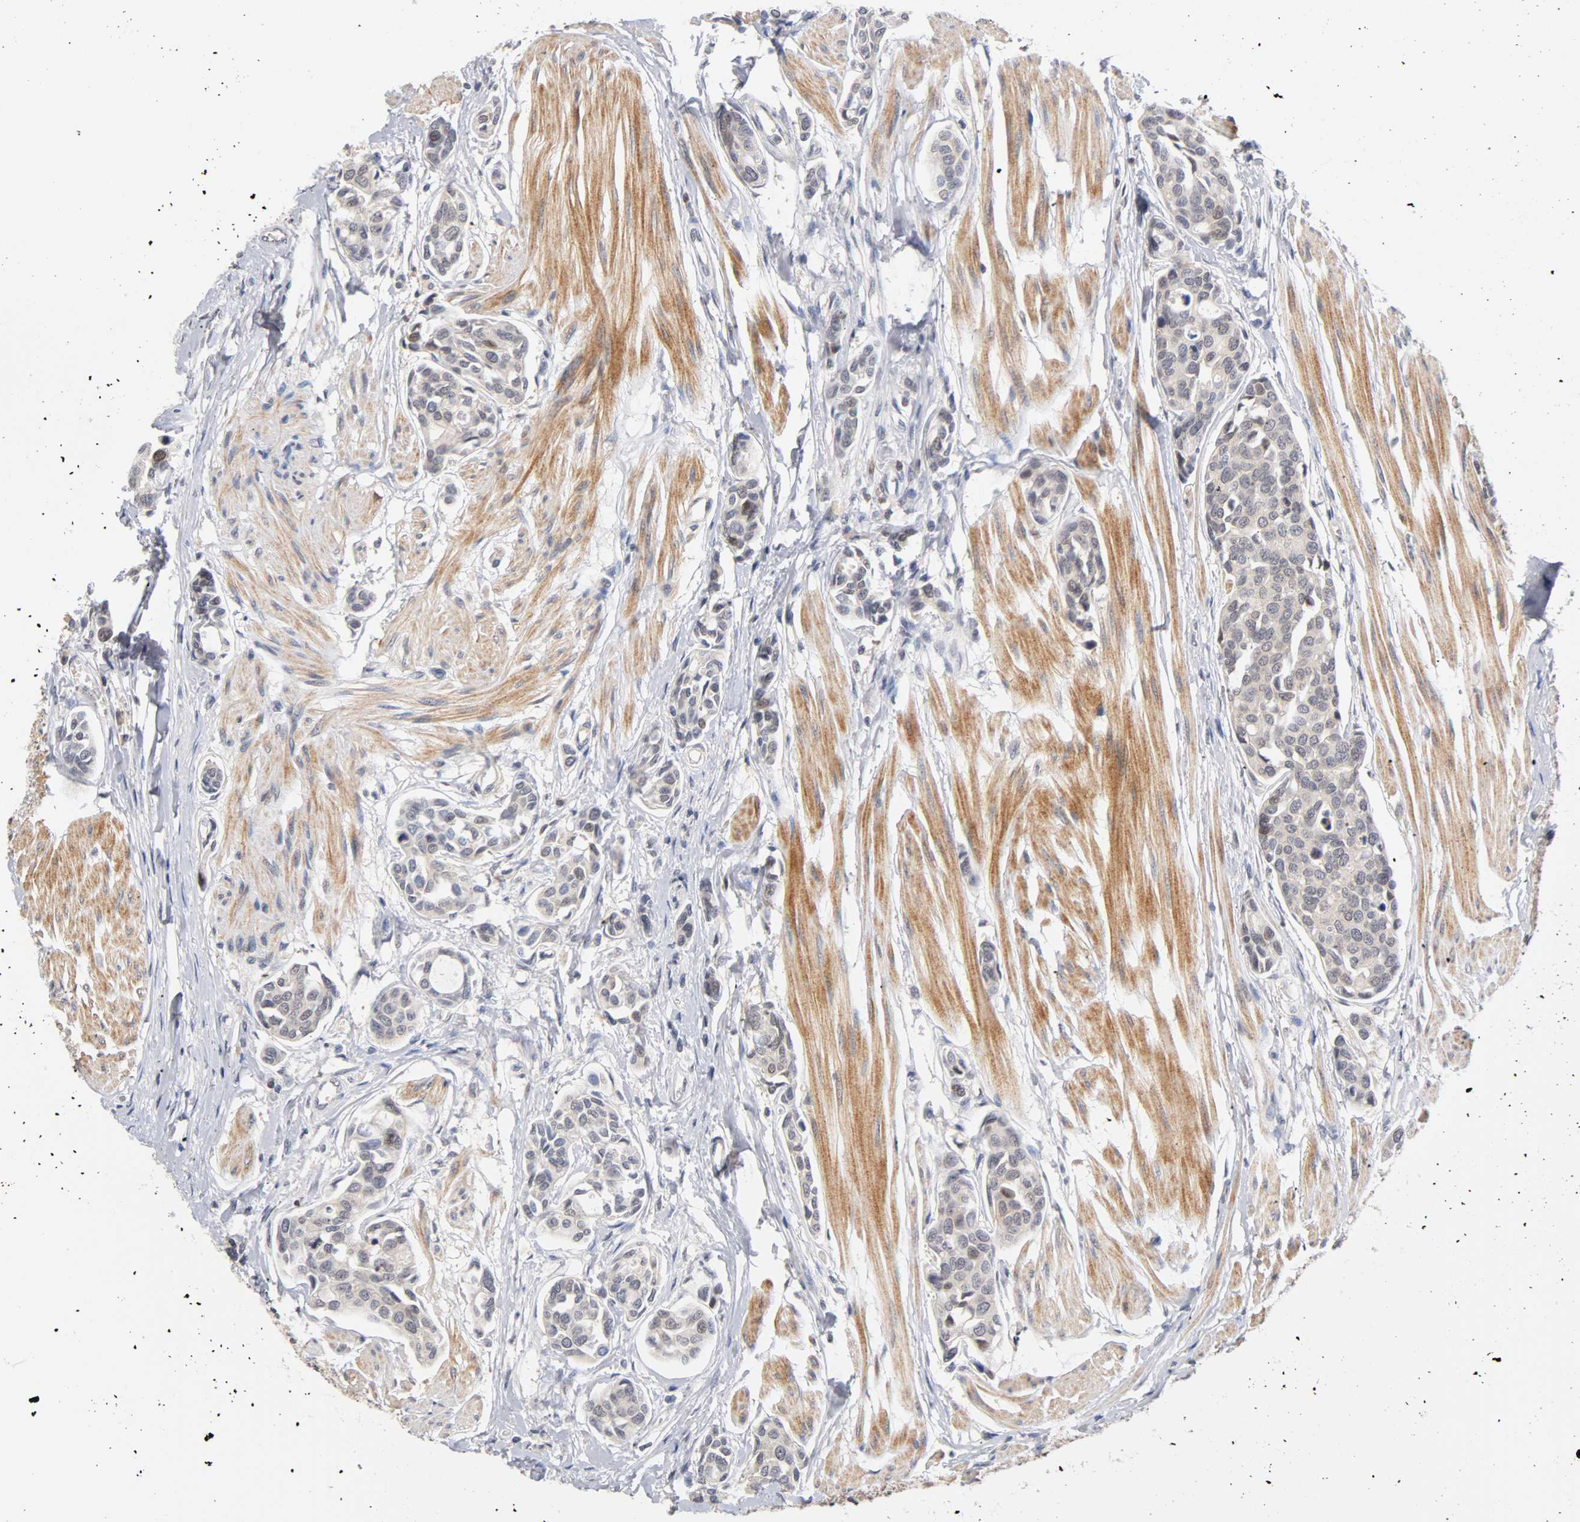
{"staining": {"intensity": "negative", "quantity": "none", "location": "none"}, "tissue": "urothelial cancer", "cell_type": "Tumor cells", "image_type": "cancer", "snomed": [{"axis": "morphology", "description": "Urothelial carcinoma, High grade"}, {"axis": "topography", "description": "Urinary bladder"}], "caption": "This photomicrograph is of urothelial carcinoma (high-grade) stained with IHC to label a protein in brown with the nuclei are counter-stained blue. There is no expression in tumor cells.", "gene": "UBE2M", "patient": {"sex": "male", "age": 78}}